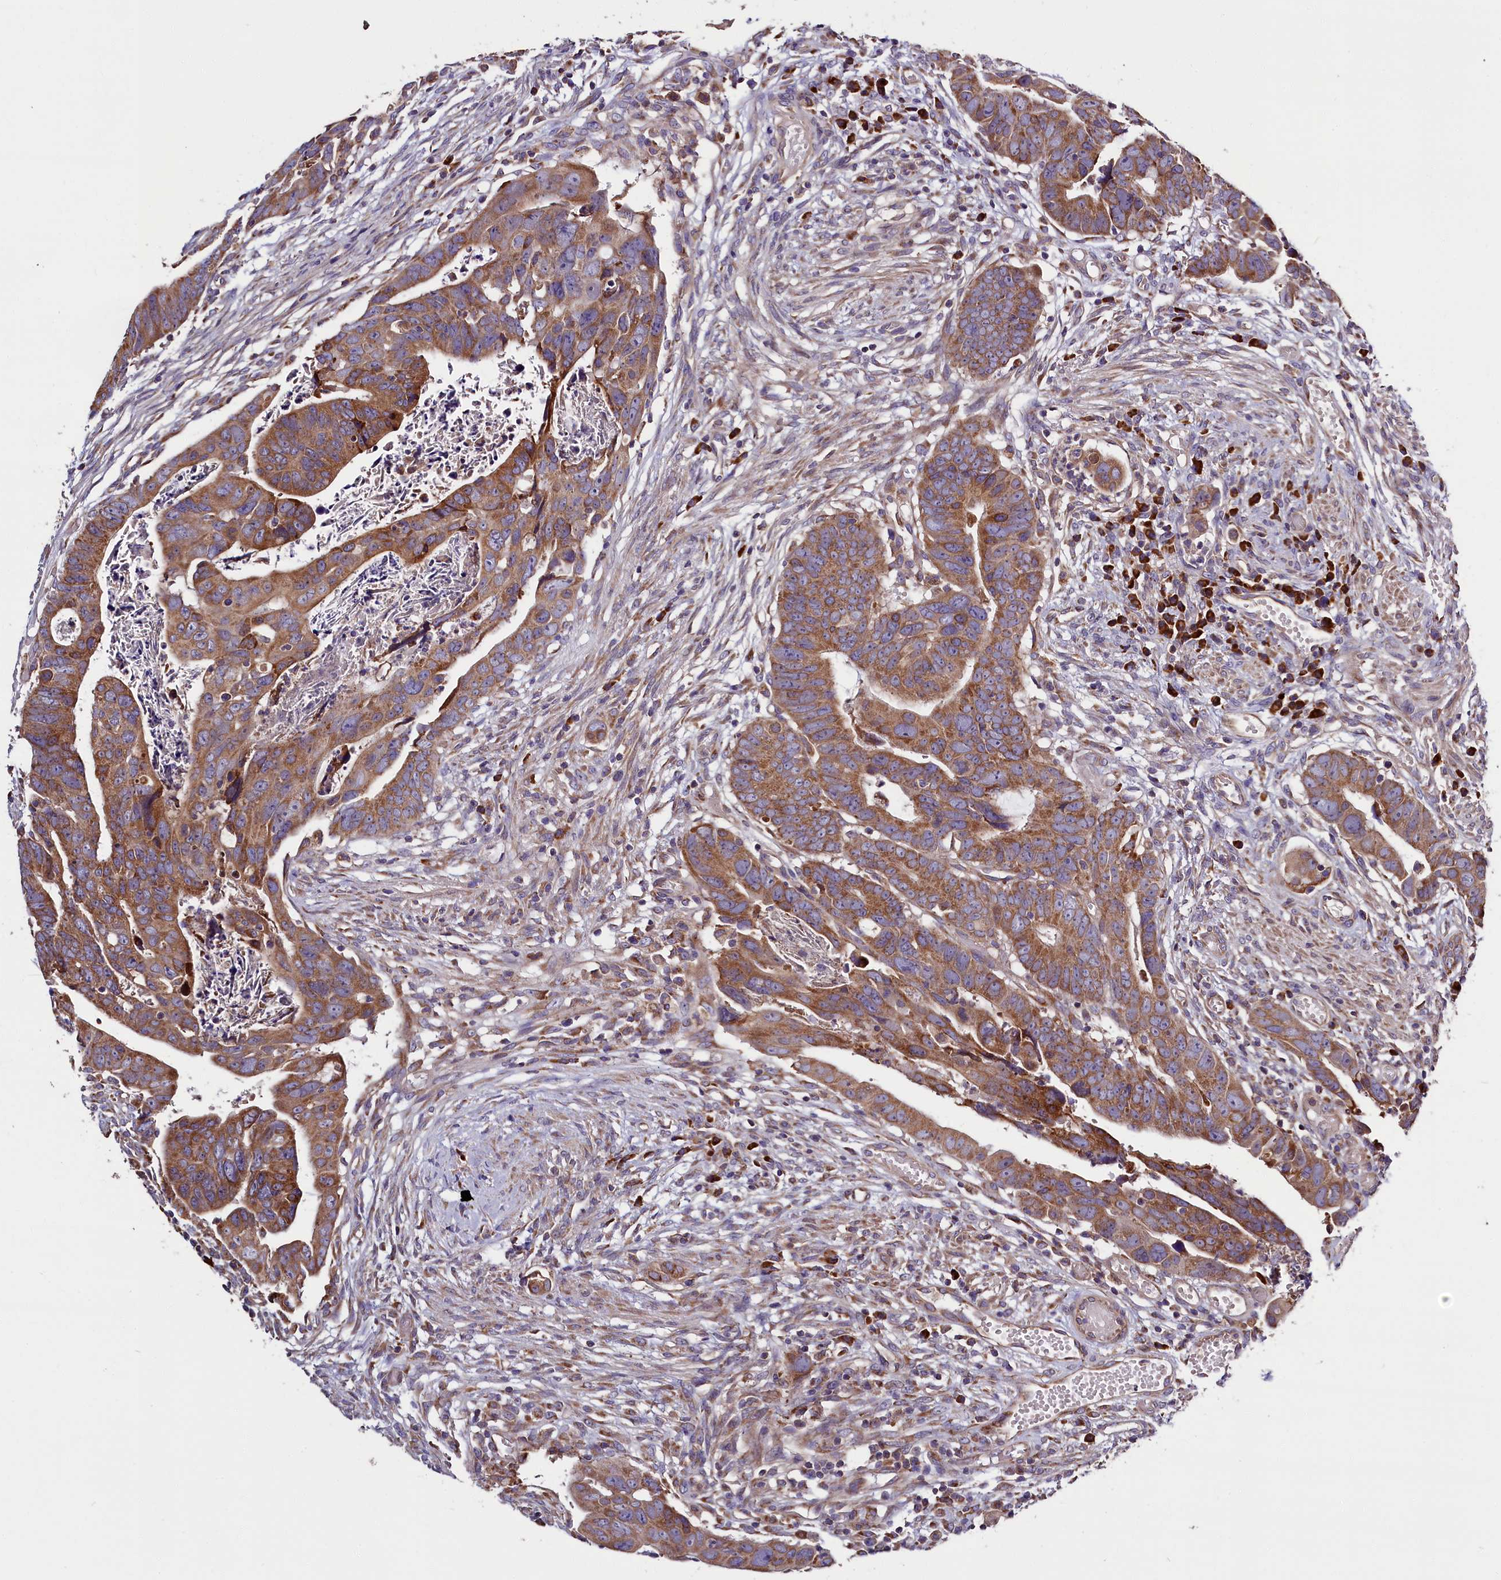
{"staining": {"intensity": "moderate", "quantity": ">75%", "location": "cytoplasmic/membranous"}, "tissue": "colorectal cancer", "cell_type": "Tumor cells", "image_type": "cancer", "snomed": [{"axis": "morphology", "description": "Adenocarcinoma, NOS"}, {"axis": "topography", "description": "Rectum"}], "caption": "A brown stain highlights moderate cytoplasmic/membranous positivity of a protein in colorectal cancer tumor cells.", "gene": "ZSWIM1", "patient": {"sex": "female", "age": 65}}